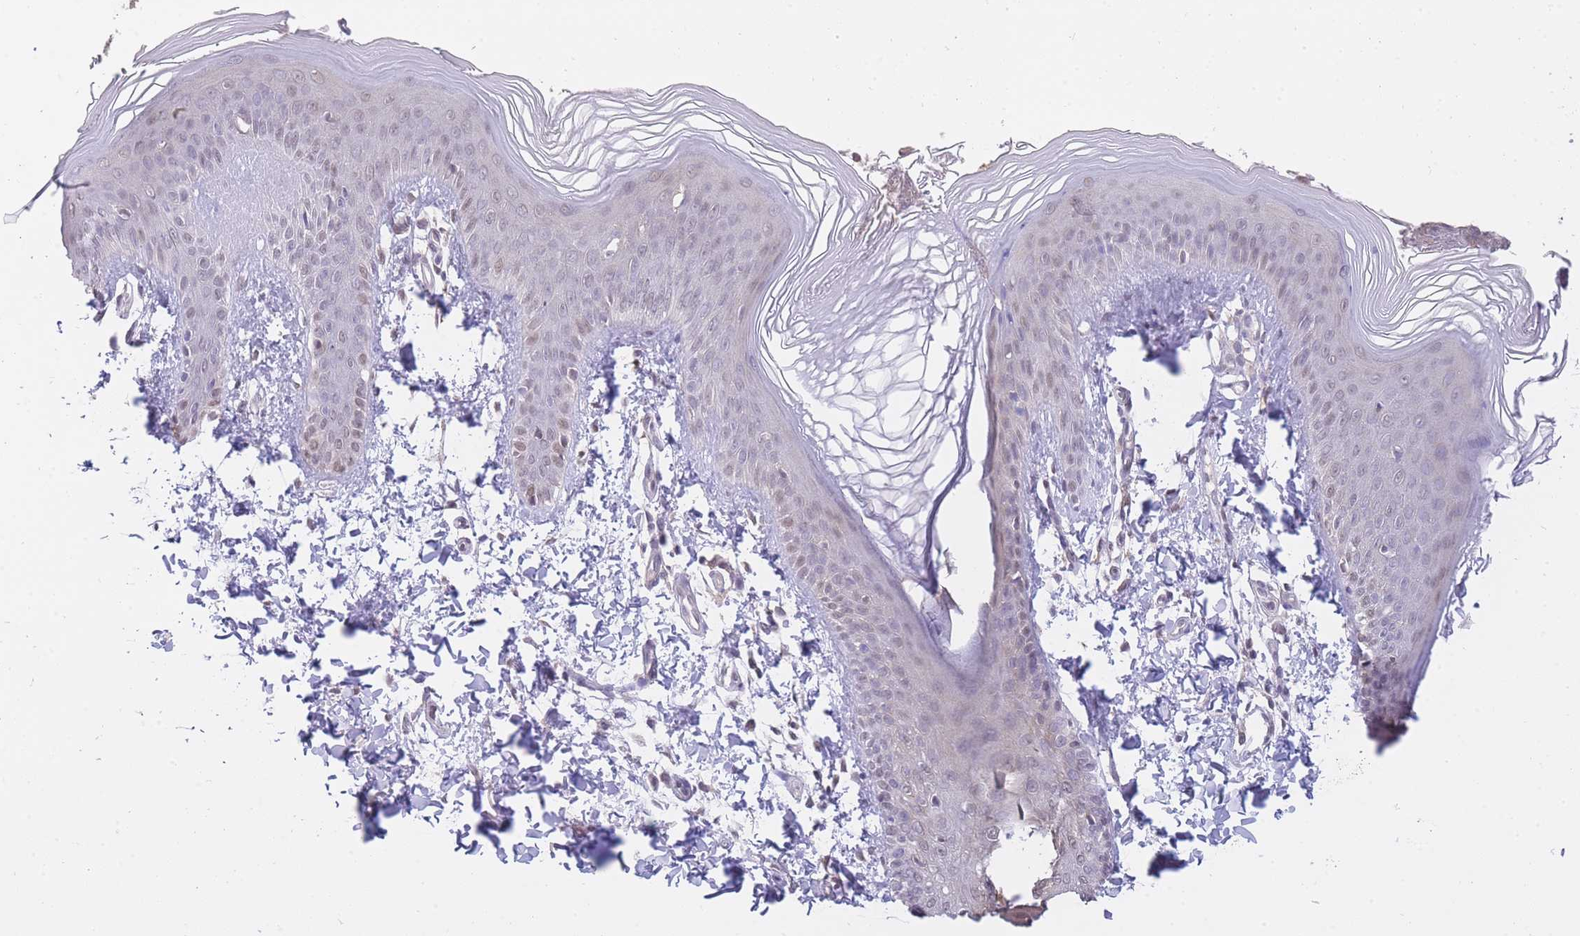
{"staining": {"intensity": "weak", "quantity": "25%-75%", "location": "nuclear"}, "tissue": "skin", "cell_type": "Epidermal cells", "image_type": "normal", "snomed": [{"axis": "morphology", "description": "Normal tissue, NOS"}, {"axis": "morphology", "description": "Inflammation, NOS"}, {"axis": "topography", "description": "Soft tissue"}, {"axis": "topography", "description": "Anal"}], "caption": "Benign skin exhibits weak nuclear expression in approximately 25%-75% of epidermal cells, visualized by immunohistochemistry. (DAB (3,3'-diaminobenzidine) = brown stain, brightfield microscopy at high magnification).", "gene": "GOLGA6L1", "patient": {"sex": "female", "age": 15}}